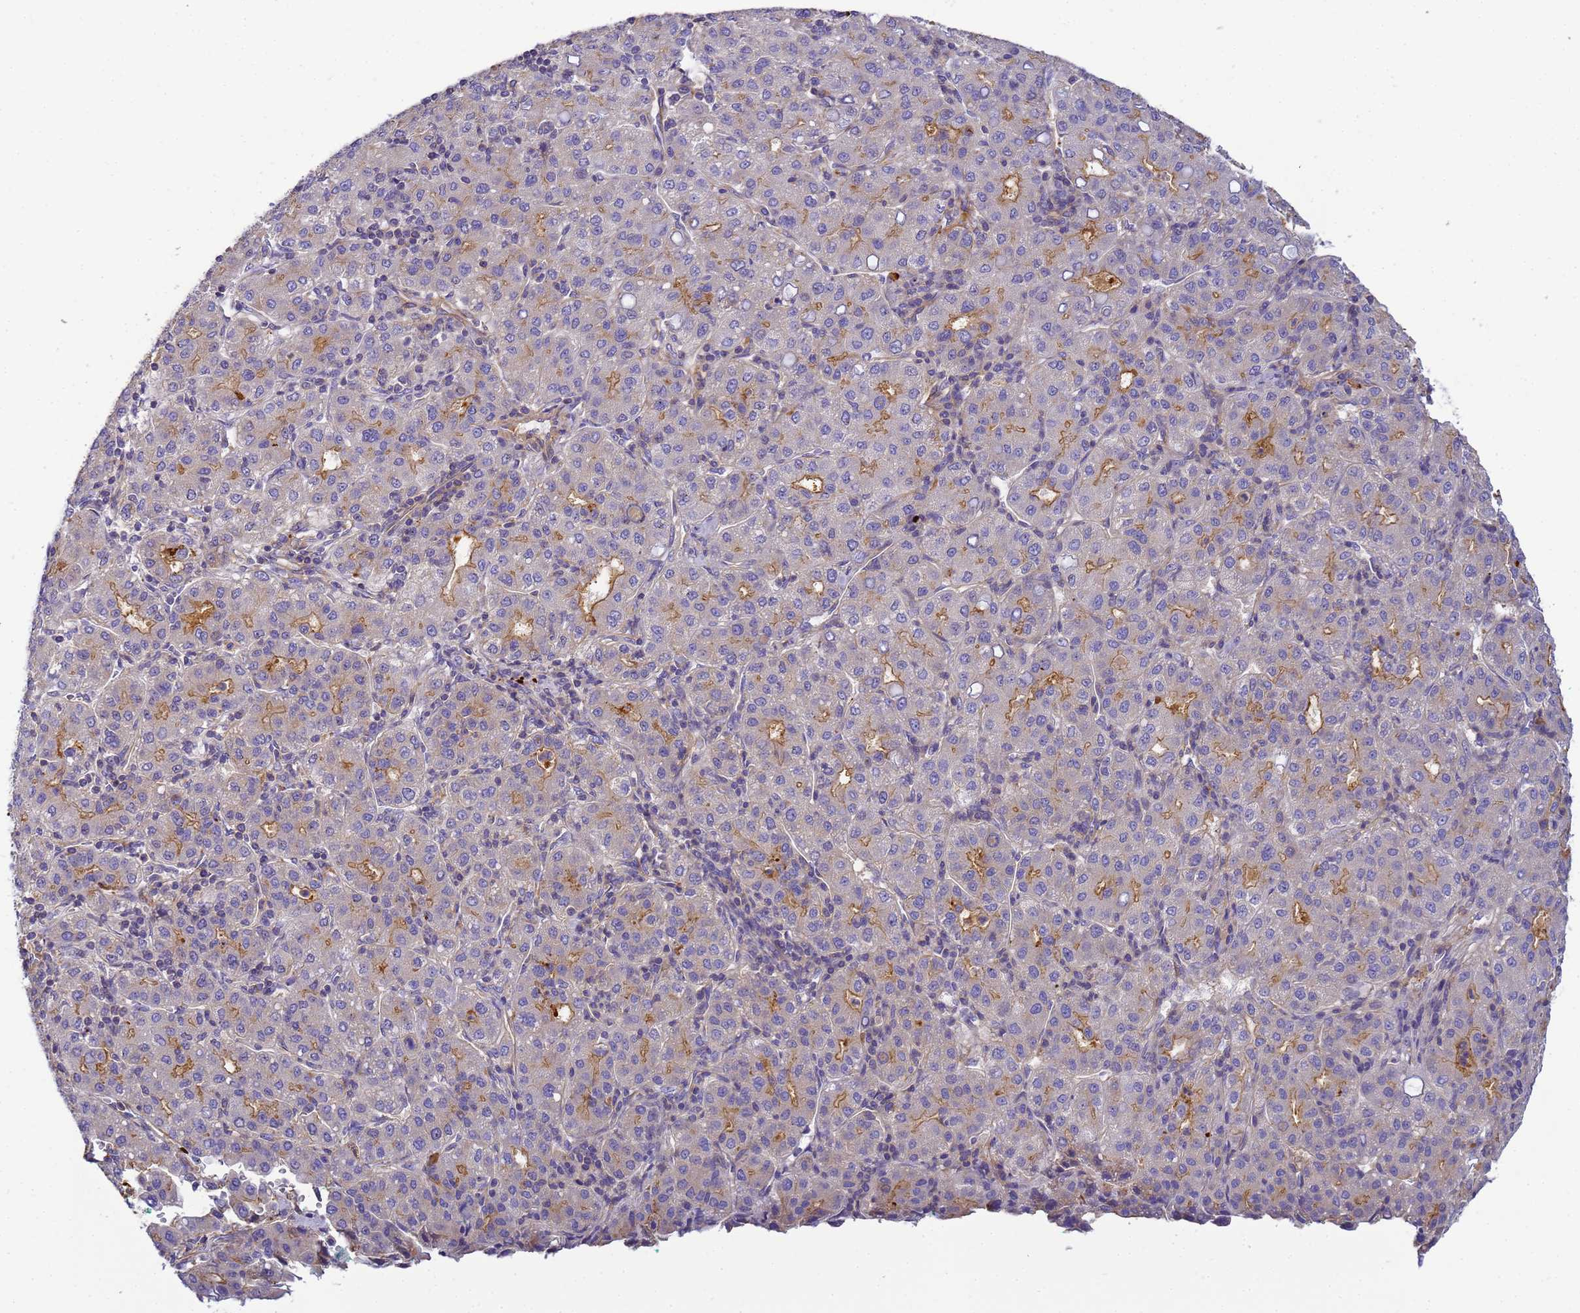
{"staining": {"intensity": "moderate", "quantity": "<25%", "location": "cytoplasmic/membranous"}, "tissue": "liver cancer", "cell_type": "Tumor cells", "image_type": "cancer", "snomed": [{"axis": "morphology", "description": "Carcinoma, Hepatocellular, NOS"}, {"axis": "topography", "description": "Liver"}], "caption": "DAB (3,3'-diaminobenzidine) immunohistochemical staining of human liver hepatocellular carcinoma displays moderate cytoplasmic/membranous protein staining in approximately <25% of tumor cells.", "gene": "MYL12A", "patient": {"sex": "male", "age": 65}}